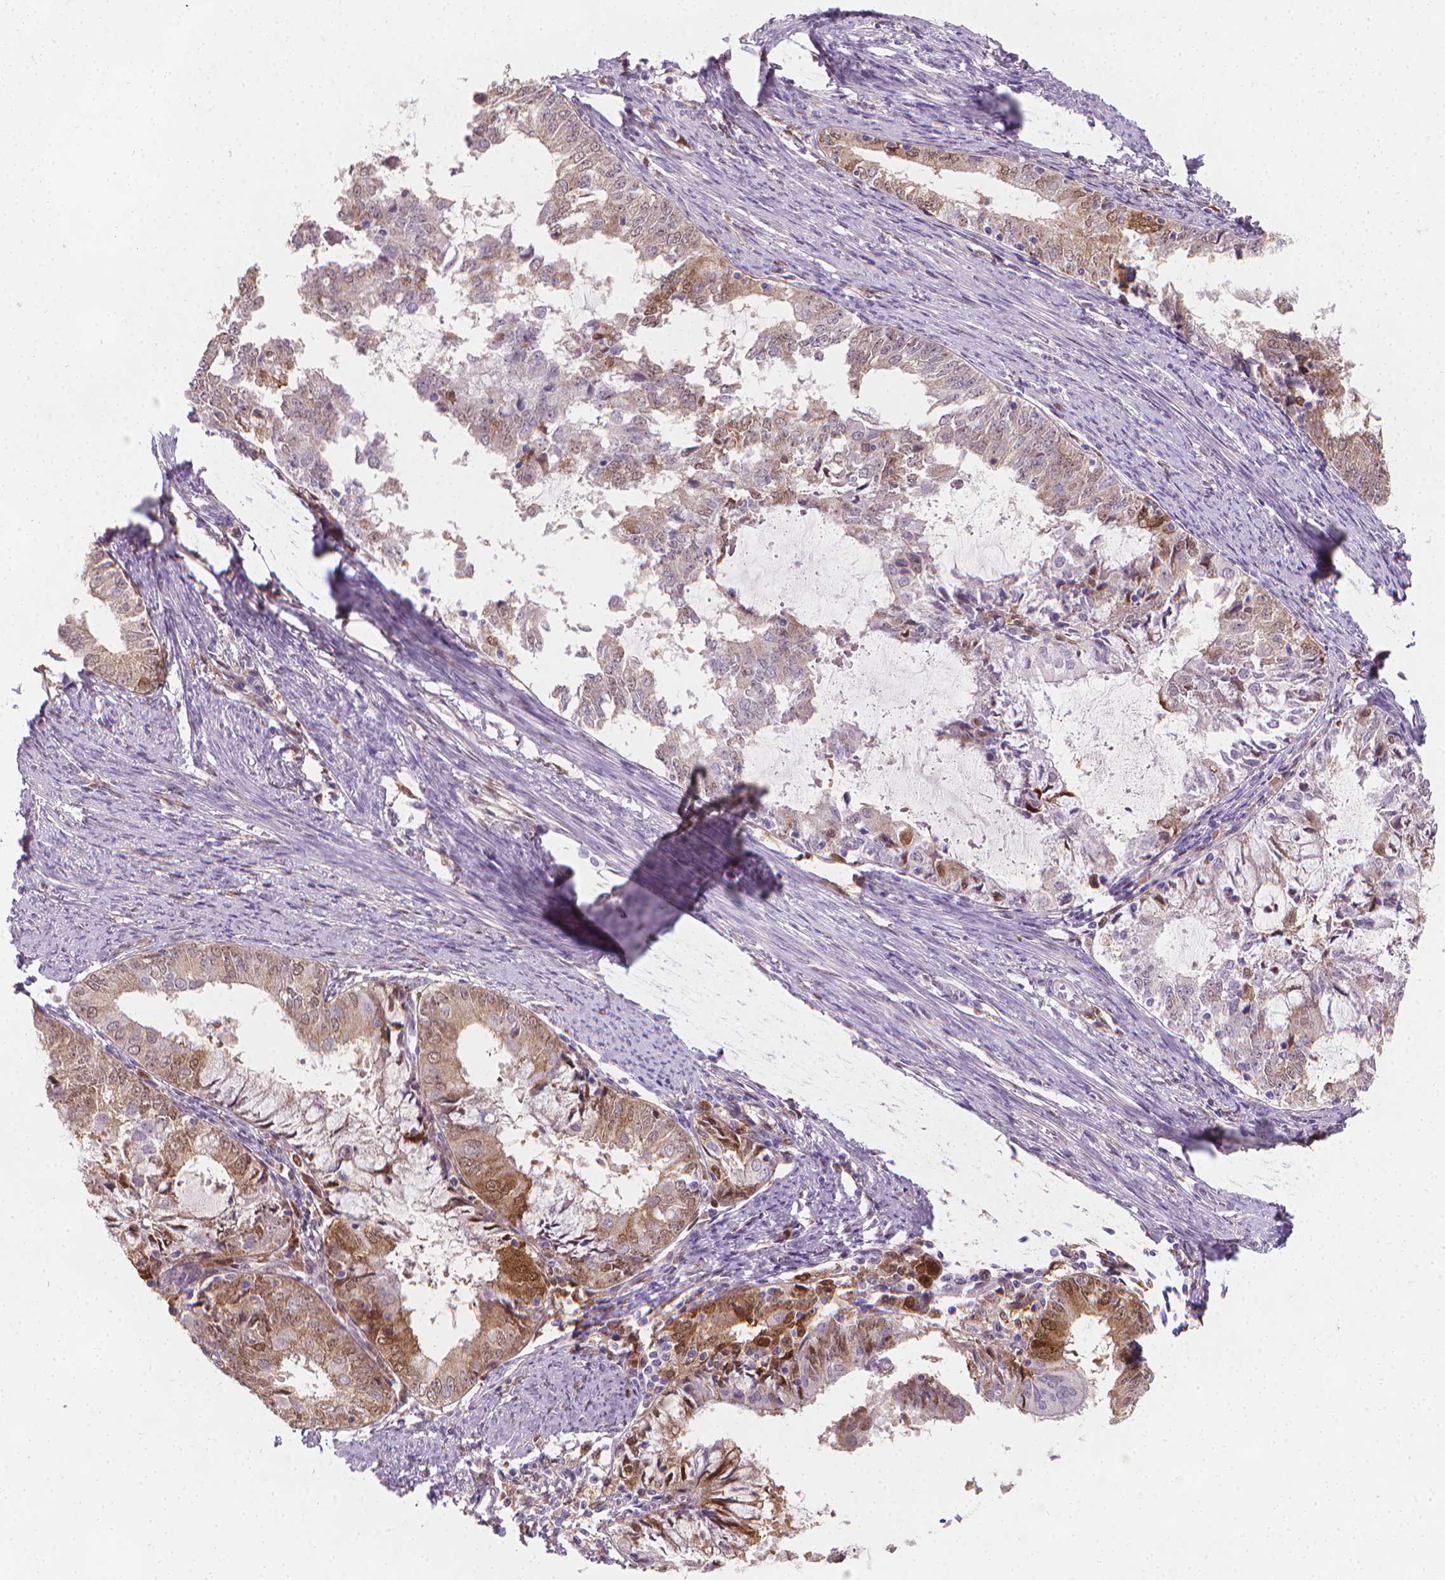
{"staining": {"intensity": "moderate", "quantity": "<25%", "location": "cytoplasmic/membranous"}, "tissue": "endometrial cancer", "cell_type": "Tumor cells", "image_type": "cancer", "snomed": [{"axis": "morphology", "description": "Adenocarcinoma, NOS"}, {"axis": "topography", "description": "Endometrium"}], "caption": "Immunohistochemistry image of neoplastic tissue: human endometrial cancer (adenocarcinoma) stained using immunohistochemistry (IHC) shows low levels of moderate protein expression localized specifically in the cytoplasmic/membranous of tumor cells, appearing as a cytoplasmic/membranous brown color.", "gene": "TNFAIP2", "patient": {"sex": "female", "age": 57}}